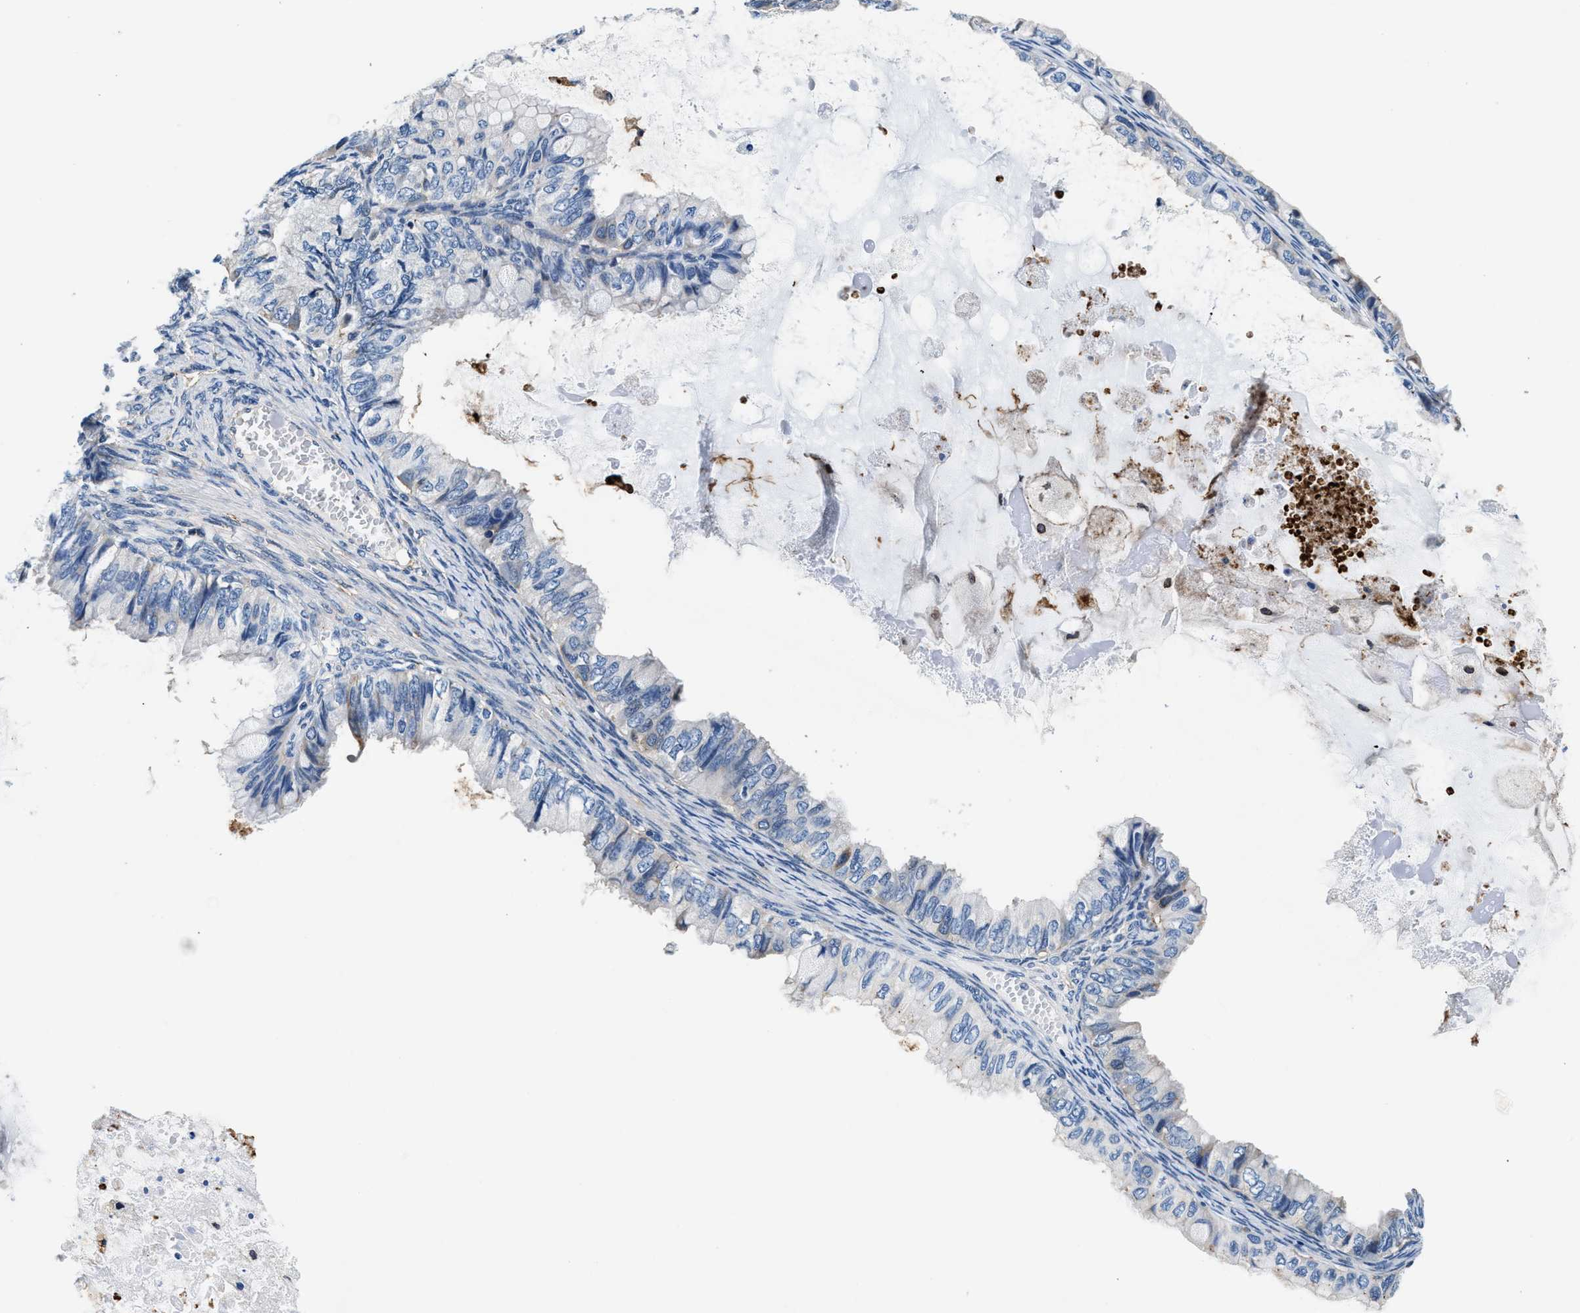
{"staining": {"intensity": "weak", "quantity": "<25%", "location": "cytoplasmic/membranous"}, "tissue": "ovarian cancer", "cell_type": "Tumor cells", "image_type": "cancer", "snomed": [{"axis": "morphology", "description": "Cystadenocarcinoma, mucinous, NOS"}, {"axis": "topography", "description": "Ovary"}], "caption": "Tumor cells are negative for brown protein staining in ovarian mucinous cystadenocarcinoma.", "gene": "SLFN11", "patient": {"sex": "female", "age": 80}}